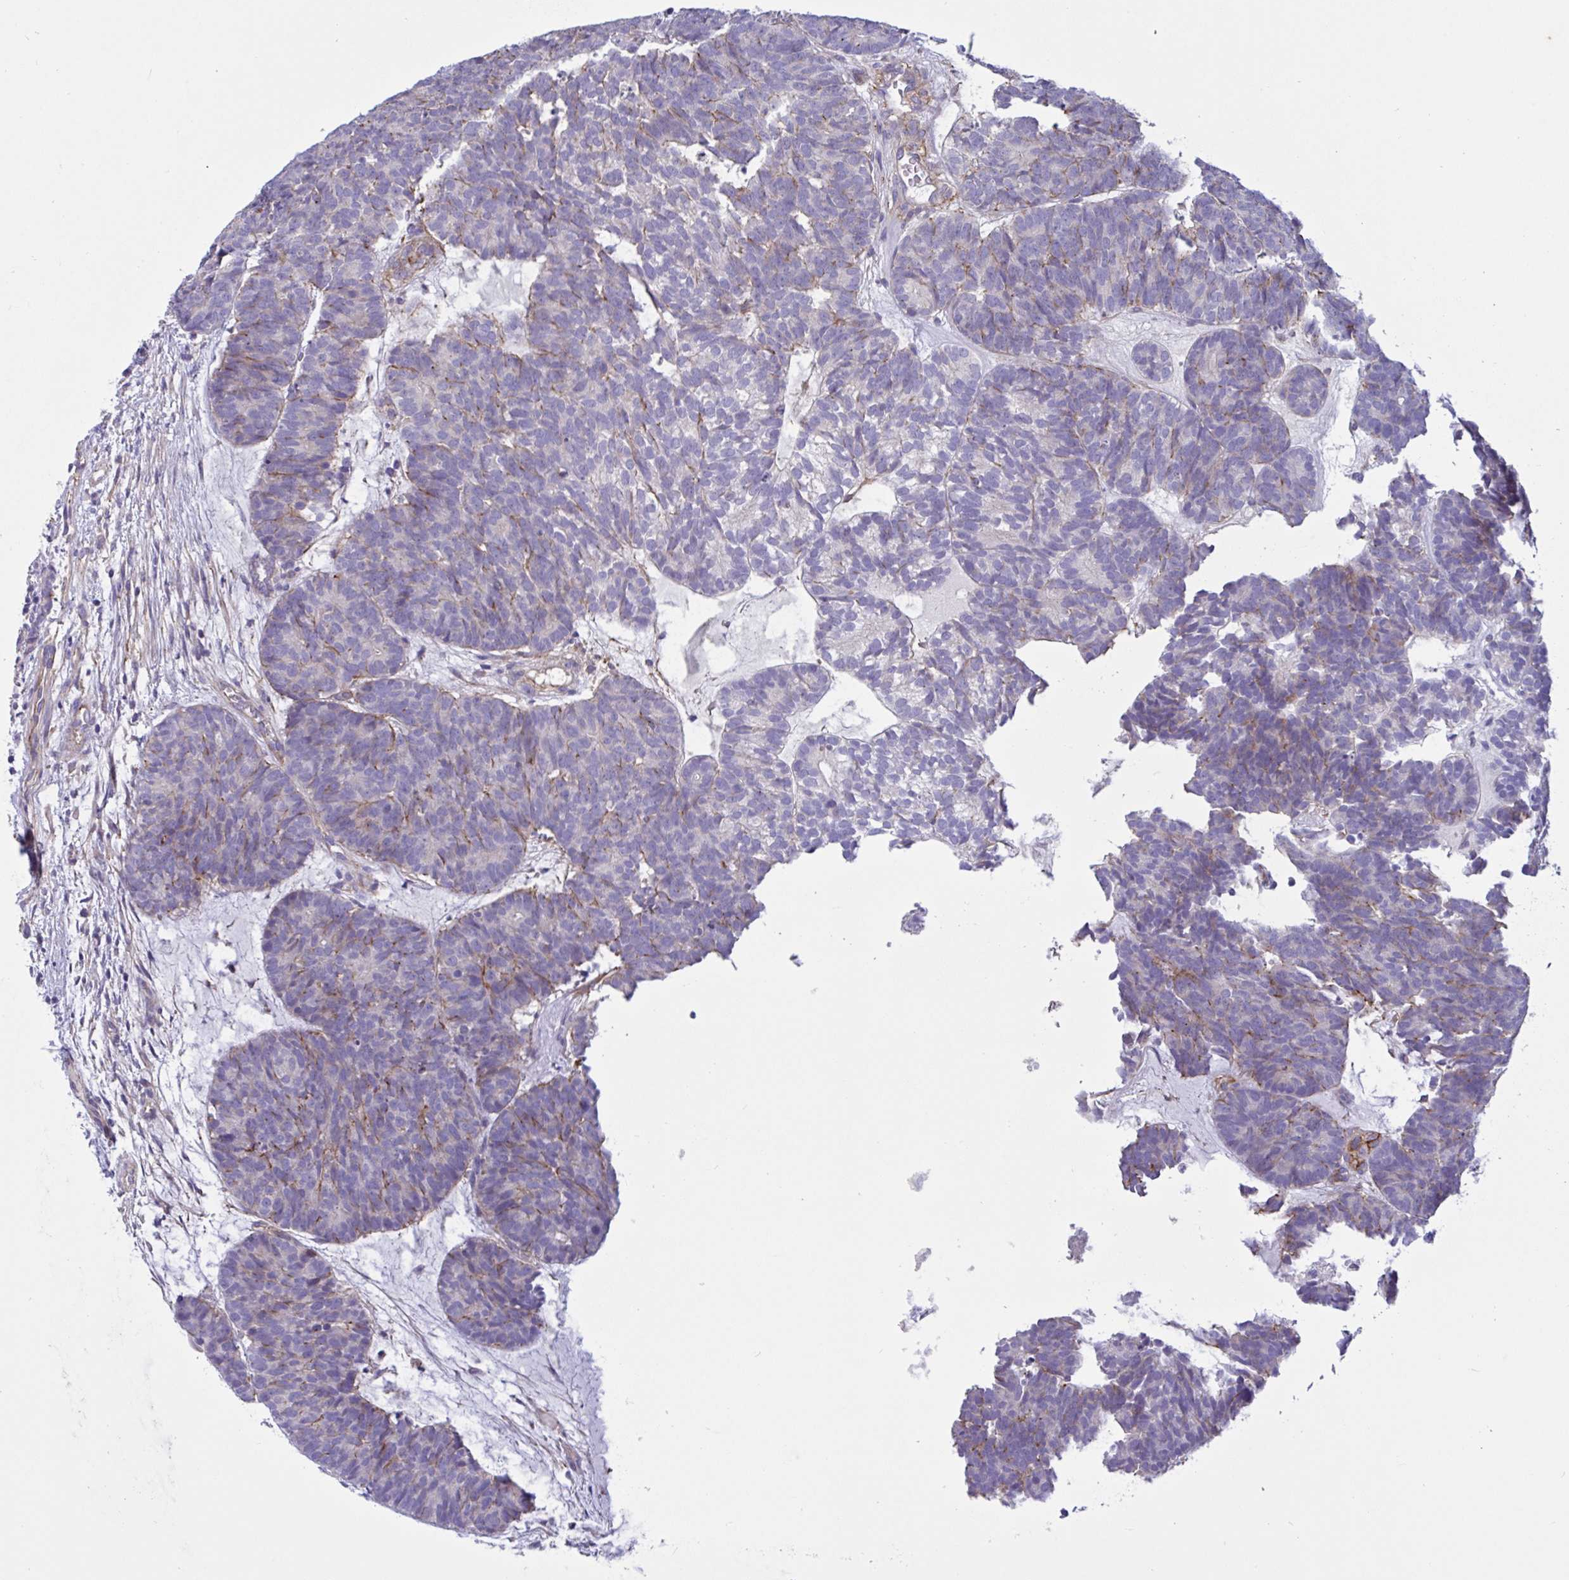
{"staining": {"intensity": "moderate", "quantity": "25%-75%", "location": "cytoplasmic/membranous"}, "tissue": "head and neck cancer", "cell_type": "Tumor cells", "image_type": "cancer", "snomed": [{"axis": "morphology", "description": "Adenocarcinoma, NOS"}, {"axis": "topography", "description": "Head-Neck"}], "caption": "Tumor cells show moderate cytoplasmic/membranous staining in about 25%-75% of cells in head and neck cancer (adenocarcinoma).", "gene": "SLC66A1", "patient": {"sex": "female", "age": 81}}